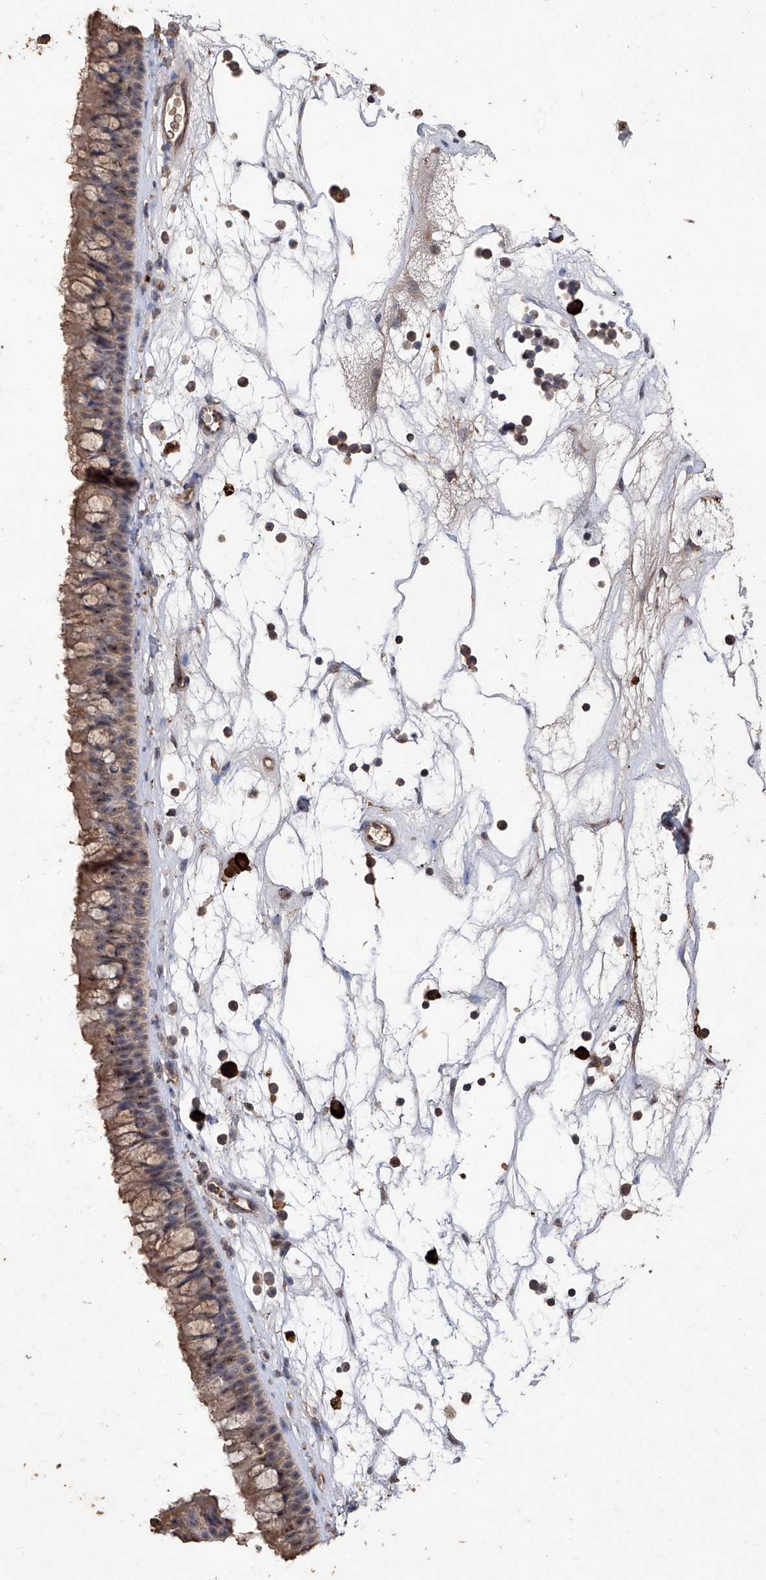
{"staining": {"intensity": "weak", "quantity": ">75%", "location": "cytoplasmic/membranous,nuclear"}, "tissue": "nasopharynx", "cell_type": "Respiratory epithelial cells", "image_type": "normal", "snomed": [{"axis": "morphology", "description": "Normal tissue, NOS"}, {"axis": "topography", "description": "Nasopharynx"}], "caption": "This image demonstrates immunohistochemistry (IHC) staining of benign human nasopharynx, with low weak cytoplasmic/membranous,nuclear expression in approximately >75% of respiratory epithelial cells.", "gene": "EML1", "patient": {"sex": "male", "age": 64}}